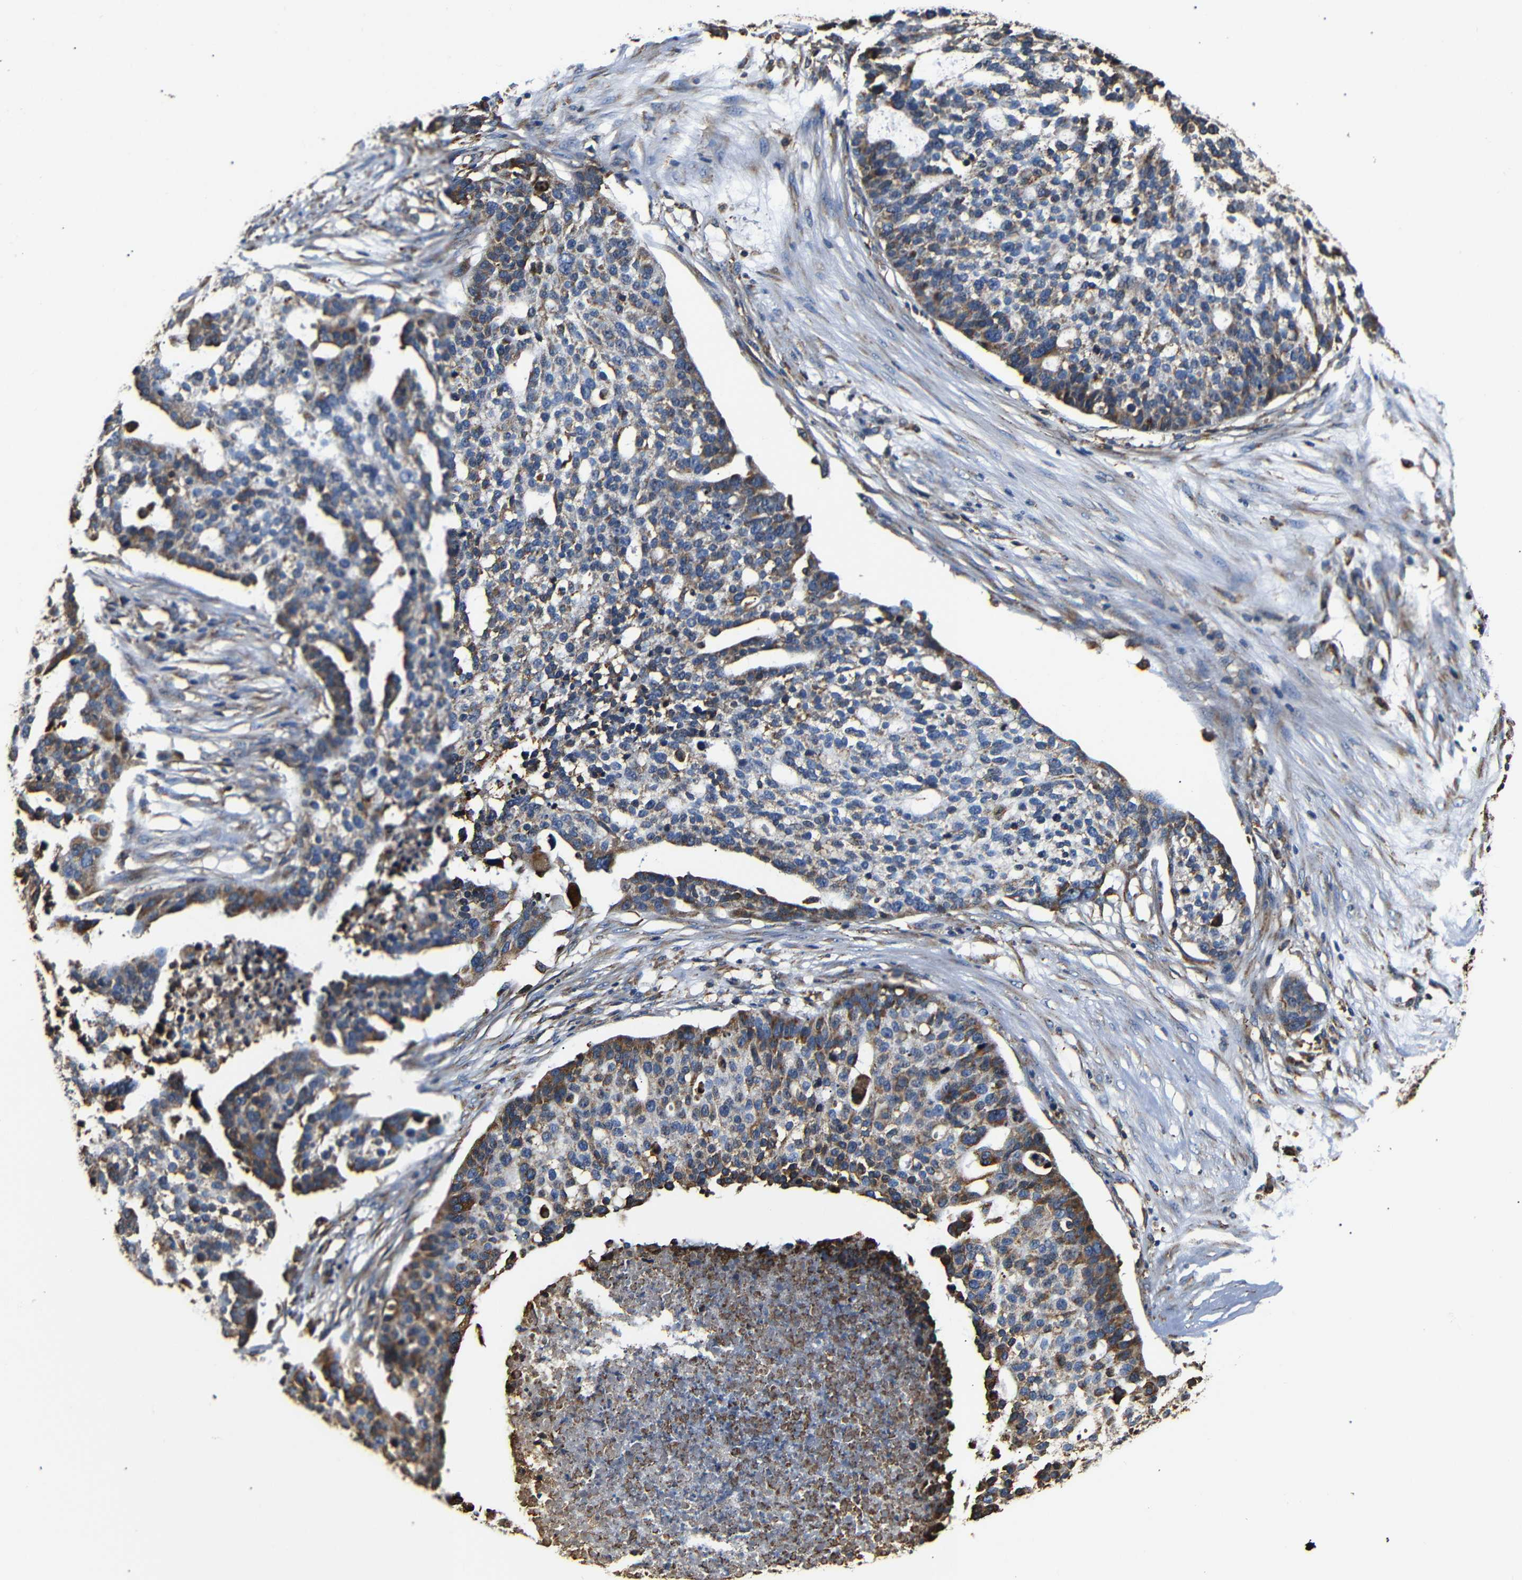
{"staining": {"intensity": "moderate", "quantity": "<25%", "location": "cytoplasmic/membranous"}, "tissue": "ovarian cancer", "cell_type": "Tumor cells", "image_type": "cancer", "snomed": [{"axis": "morphology", "description": "Cystadenocarcinoma, serous, NOS"}, {"axis": "topography", "description": "Ovary"}], "caption": "A low amount of moderate cytoplasmic/membranous expression is seen in approximately <25% of tumor cells in serous cystadenocarcinoma (ovarian) tissue.", "gene": "HHIP", "patient": {"sex": "female", "age": 59}}